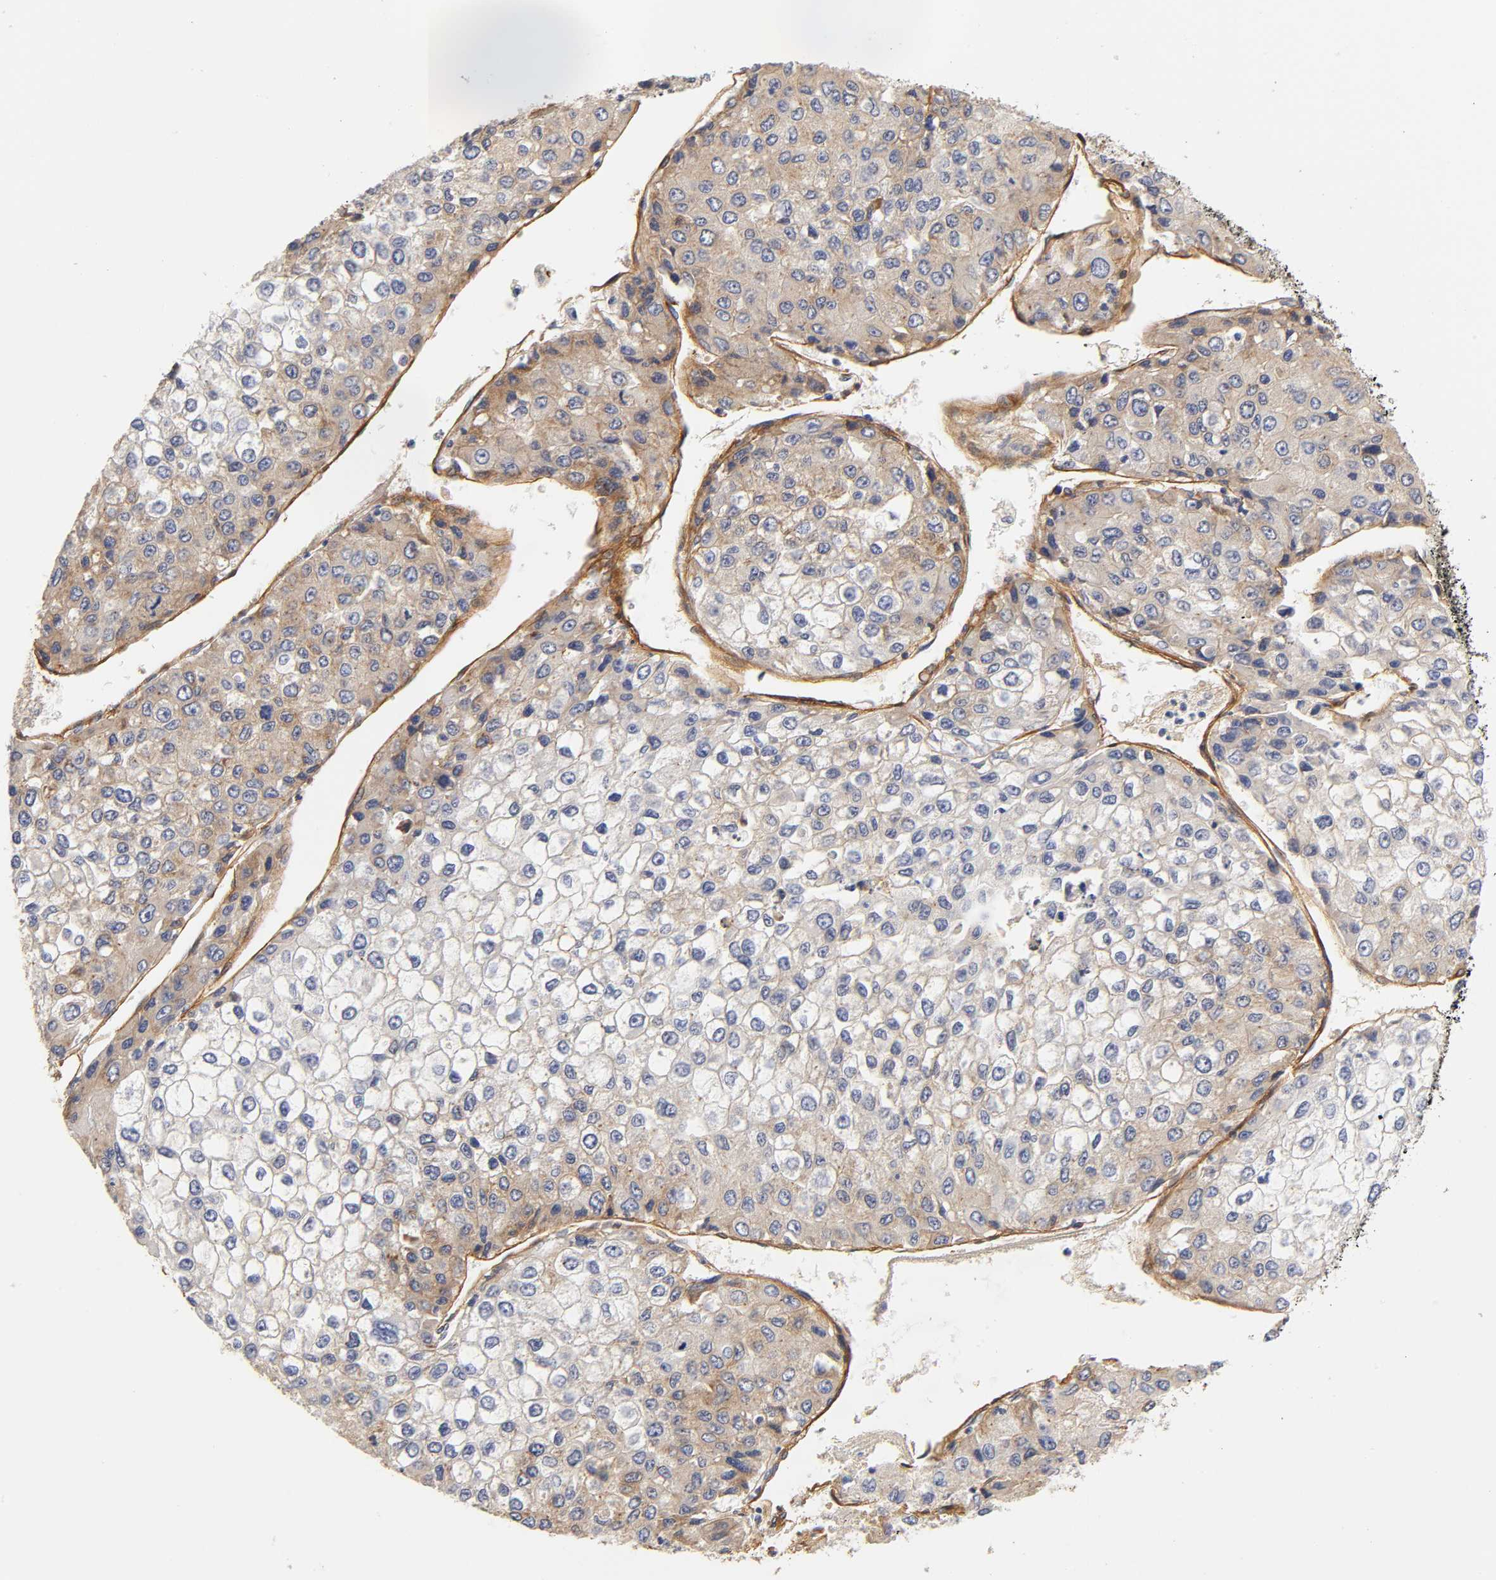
{"staining": {"intensity": "weak", "quantity": "<25%", "location": "cytoplasmic/membranous"}, "tissue": "liver cancer", "cell_type": "Tumor cells", "image_type": "cancer", "snomed": [{"axis": "morphology", "description": "Carcinoma, Hepatocellular, NOS"}, {"axis": "topography", "description": "Liver"}], "caption": "Immunohistochemistry photomicrograph of neoplastic tissue: human liver cancer stained with DAB (3,3'-diaminobenzidine) displays no significant protein staining in tumor cells. (Brightfield microscopy of DAB (3,3'-diaminobenzidine) IHC at high magnification).", "gene": "LAMB1", "patient": {"sex": "female", "age": 66}}